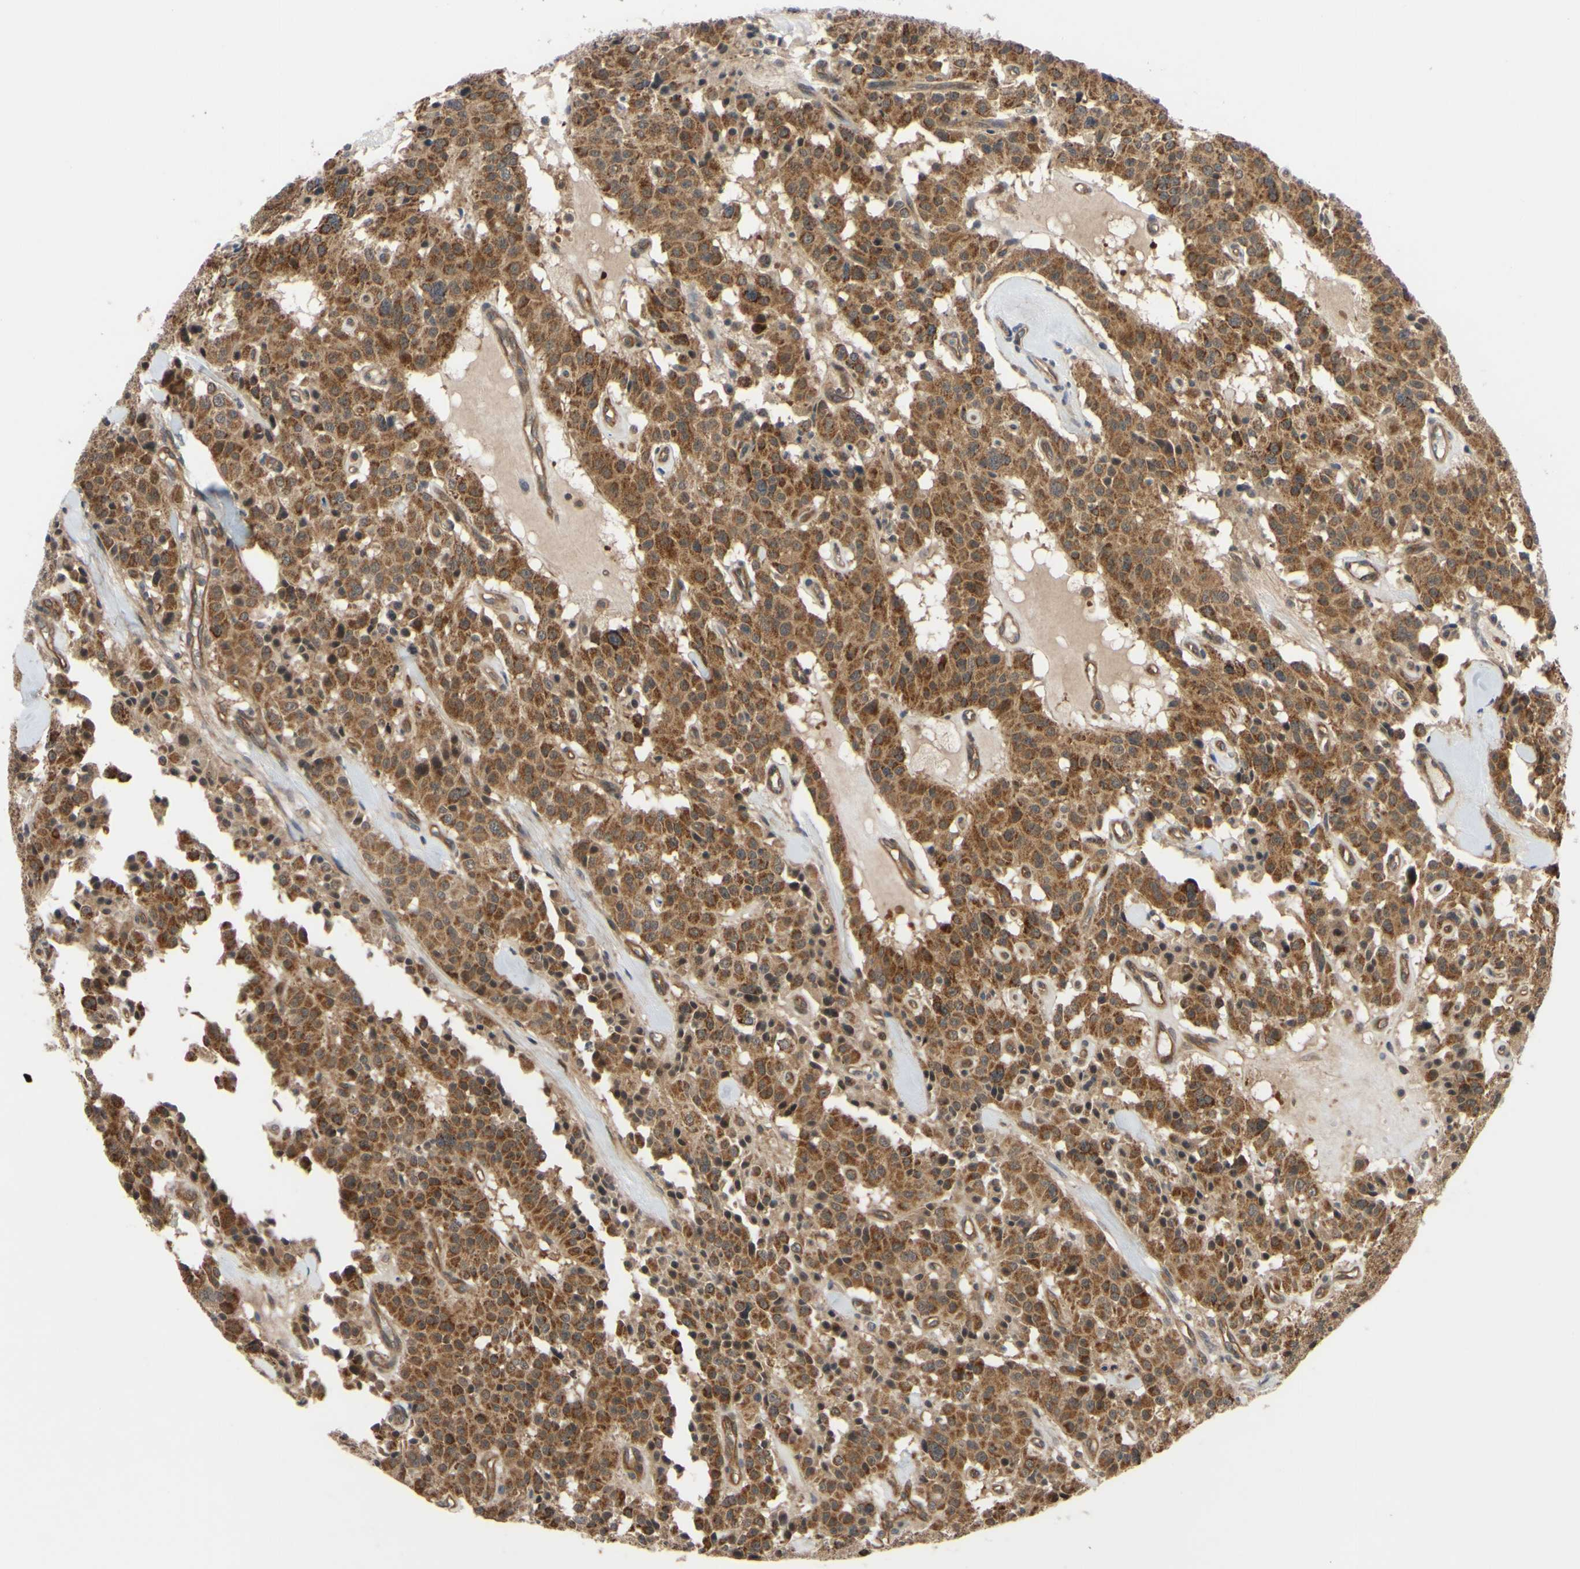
{"staining": {"intensity": "moderate", "quantity": ">75%", "location": "cytoplasmic/membranous"}, "tissue": "carcinoid", "cell_type": "Tumor cells", "image_type": "cancer", "snomed": [{"axis": "morphology", "description": "Carcinoid, malignant, NOS"}, {"axis": "topography", "description": "Lung"}], "caption": "This is an image of immunohistochemistry (IHC) staining of carcinoid, which shows moderate expression in the cytoplasmic/membranous of tumor cells.", "gene": "COMMD9", "patient": {"sex": "male", "age": 30}}